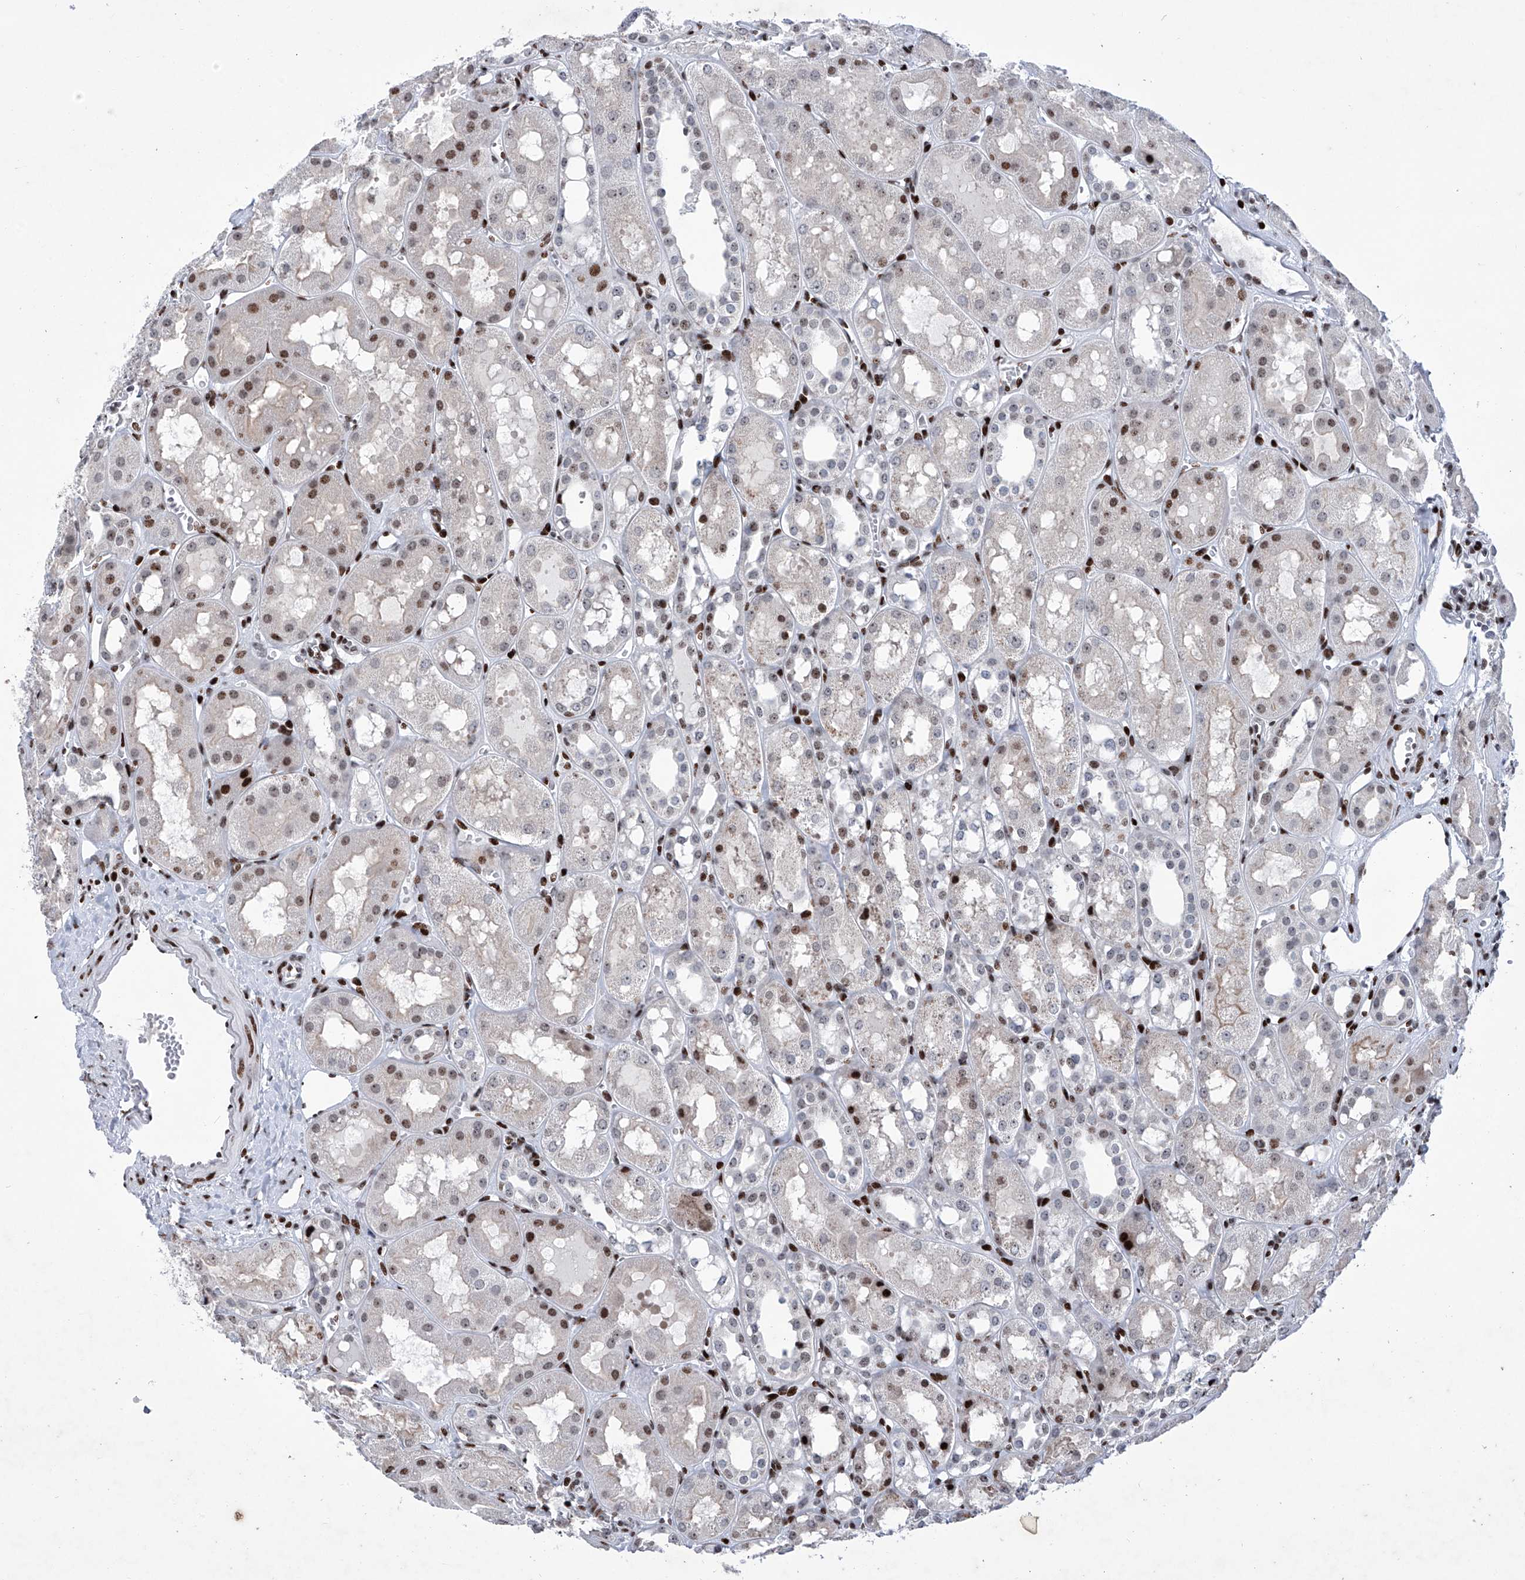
{"staining": {"intensity": "strong", "quantity": "25%-75%", "location": "nuclear"}, "tissue": "kidney", "cell_type": "Cells in glomeruli", "image_type": "normal", "snomed": [{"axis": "morphology", "description": "Normal tissue, NOS"}, {"axis": "topography", "description": "Kidney"}], "caption": "Immunohistochemical staining of unremarkable human kidney shows strong nuclear protein positivity in about 25%-75% of cells in glomeruli.", "gene": "HEY2", "patient": {"sex": "male", "age": 16}}